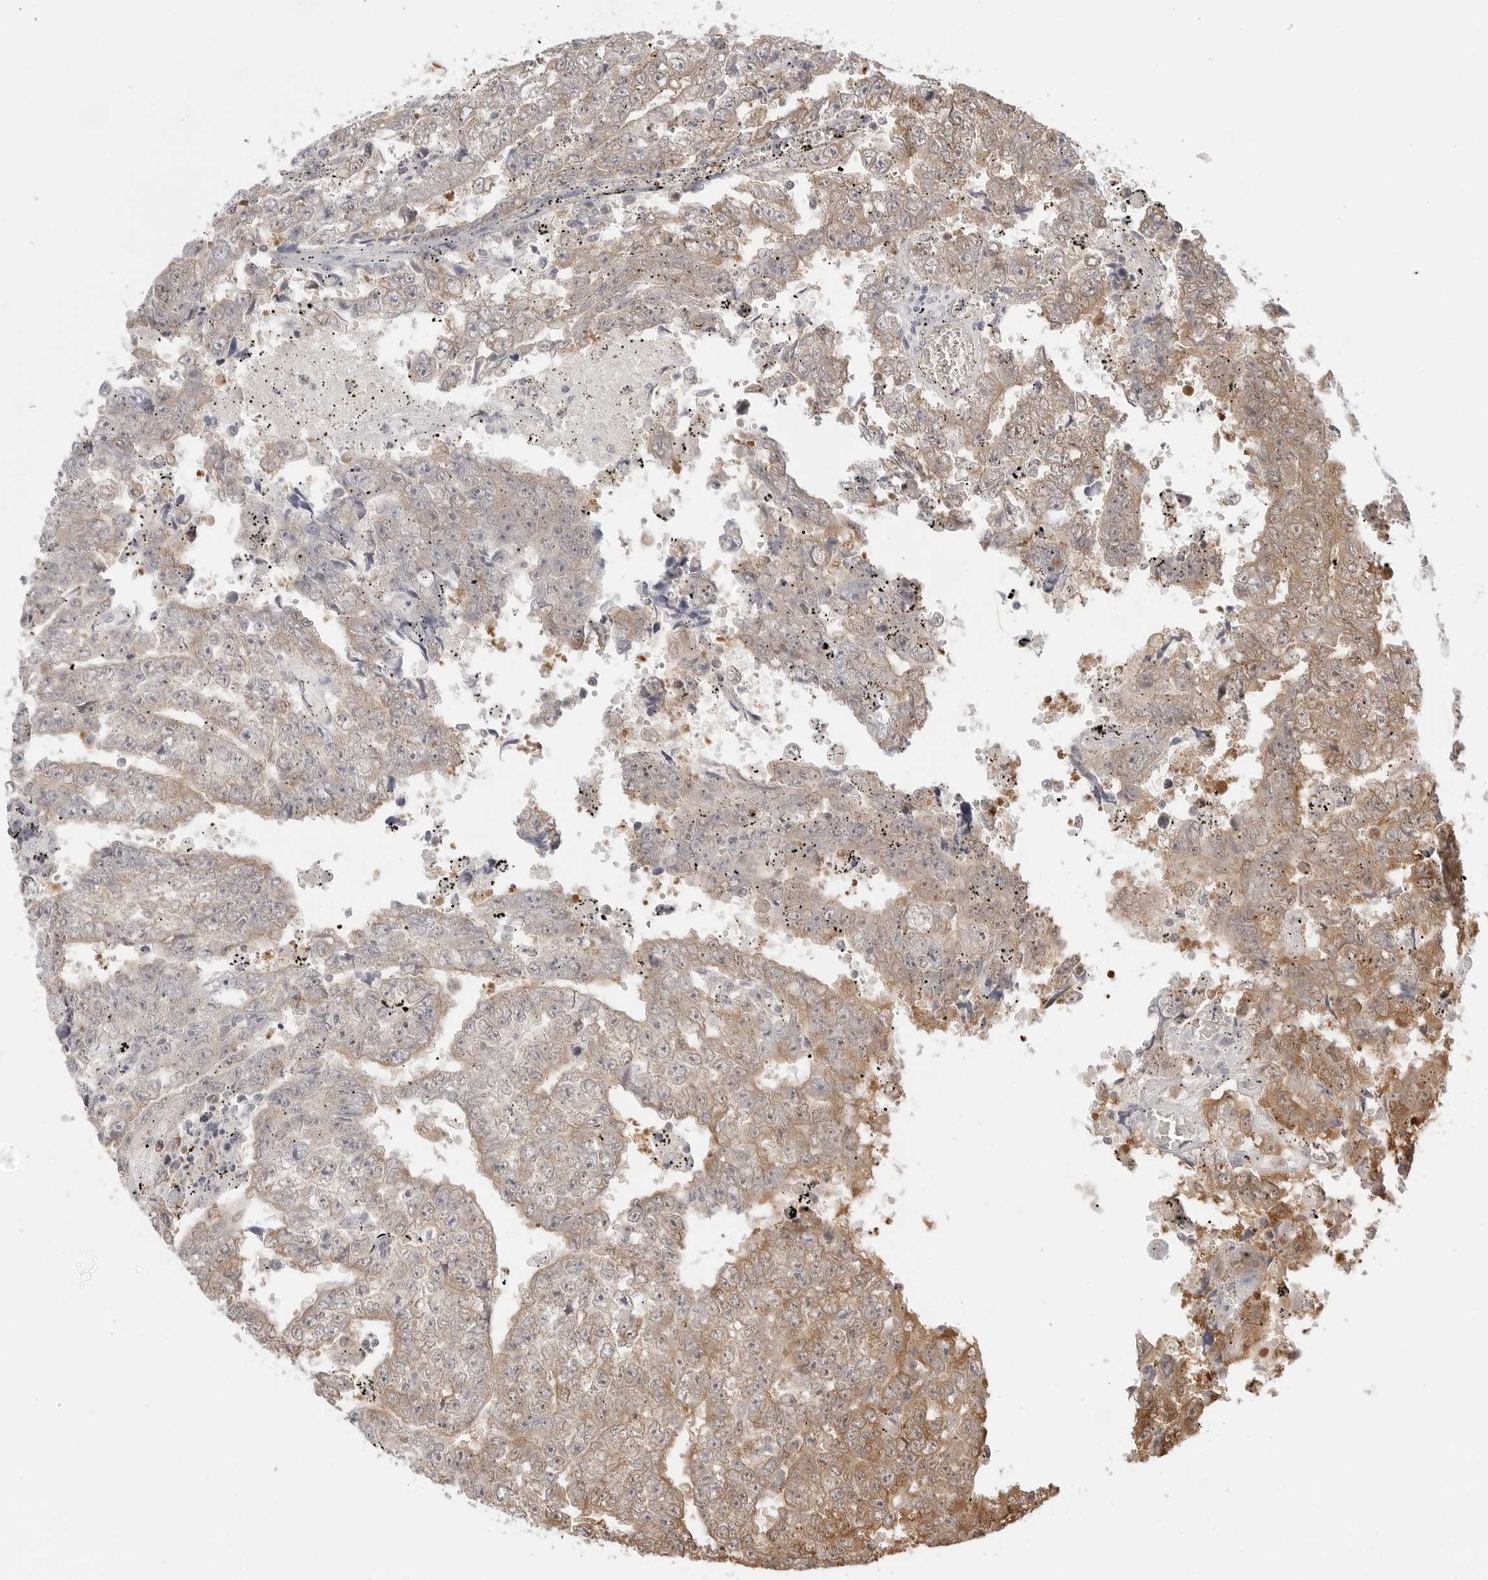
{"staining": {"intensity": "moderate", "quantity": "<25%", "location": "cytoplasmic/membranous"}, "tissue": "testis cancer", "cell_type": "Tumor cells", "image_type": "cancer", "snomed": [{"axis": "morphology", "description": "Carcinoma, Embryonal, NOS"}, {"axis": "topography", "description": "Testis"}], "caption": "Embryonal carcinoma (testis) stained with DAB immunohistochemistry demonstrates low levels of moderate cytoplasmic/membranous staining in approximately <25% of tumor cells.", "gene": "NUDC", "patient": {"sex": "male", "age": 25}}